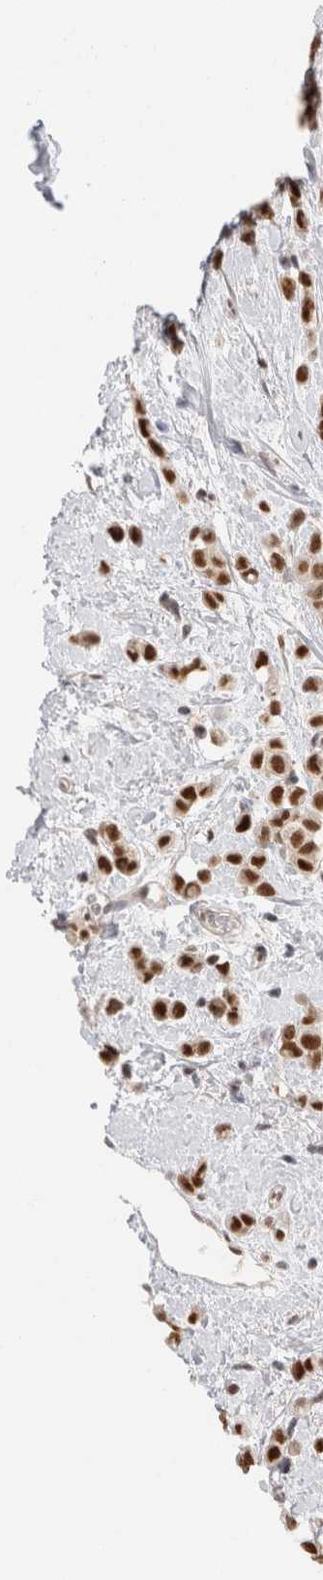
{"staining": {"intensity": "strong", "quantity": ">75%", "location": "nuclear"}, "tissue": "breast cancer", "cell_type": "Tumor cells", "image_type": "cancer", "snomed": [{"axis": "morphology", "description": "Lobular carcinoma"}, {"axis": "topography", "description": "Breast"}], "caption": "Immunohistochemical staining of human breast cancer exhibits strong nuclear protein positivity in about >75% of tumor cells.", "gene": "ZNF24", "patient": {"sex": "female", "age": 47}}